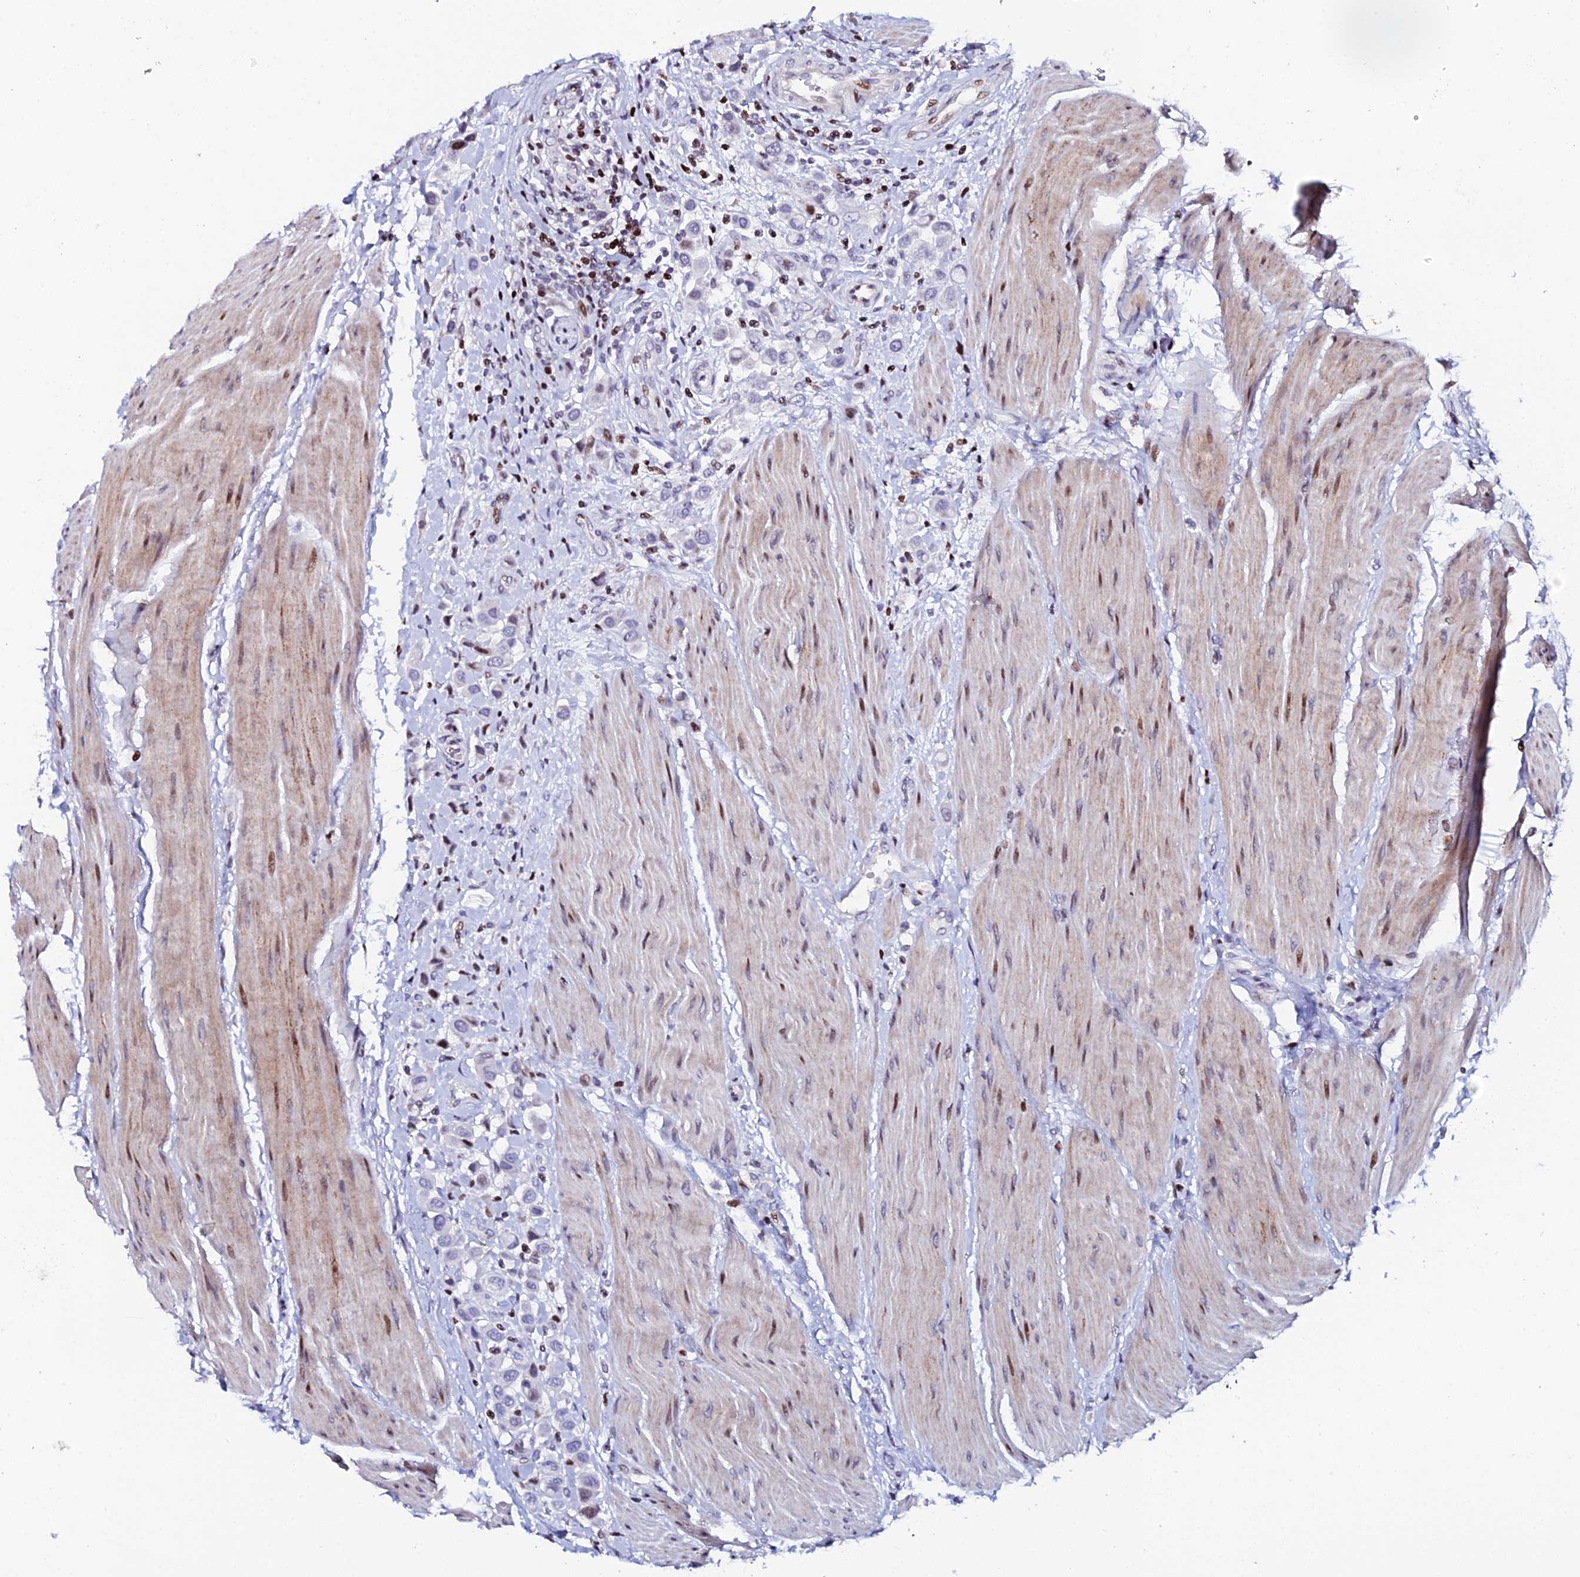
{"staining": {"intensity": "moderate", "quantity": "<25%", "location": "nuclear"}, "tissue": "urothelial cancer", "cell_type": "Tumor cells", "image_type": "cancer", "snomed": [{"axis": "morphology", "description": "Urothelial carcinoma, High grade"}, {"axis": "topography", "description": "Urinary bladder"}], "caption": "Immunohistochemistry (DAB) staining of human urothelial cancer displays moderate nuclear protein staining in approximately <25% of tumor cells.", "gene": "MYNN", "patient": {"sex": "male", "age": 50}}